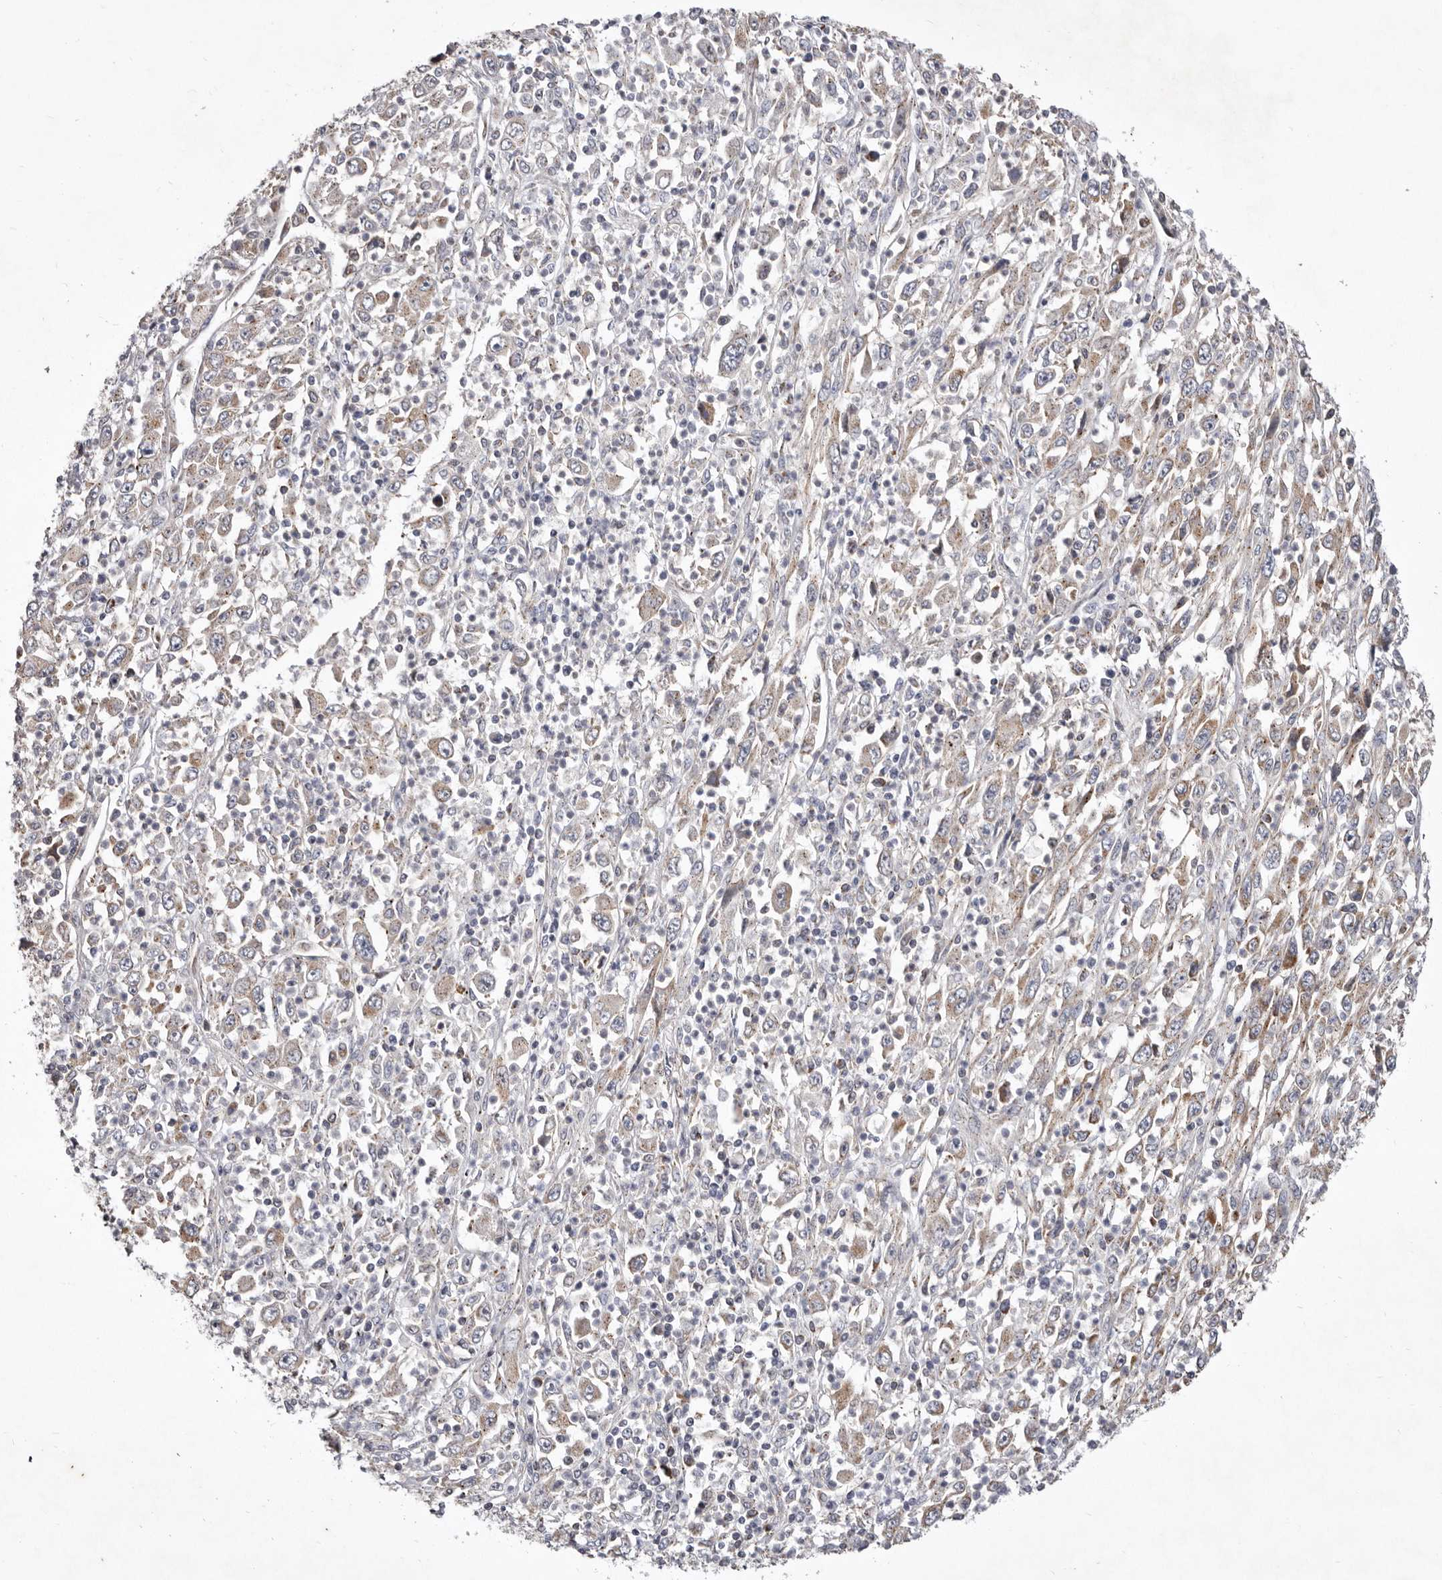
{"staining": {"intensity": "weak", "quantity": "<25%", "location": "cytoplasmic/membranous"}, "tissue": "melanoma", "cell_type": "Tumor cells", "image_type": "cancer", "snomed": [{"axis": "morphology", "description": "Malignant melanoma, Metastatic site"}, {"axis": "topography", "description": "Skin"}], "caption": "Immunohistochemistry of human melanoma exhibits no staining in tumor cells.", "gene": "TIMM17B", "patient": {"sex": "female", "age": 56}}